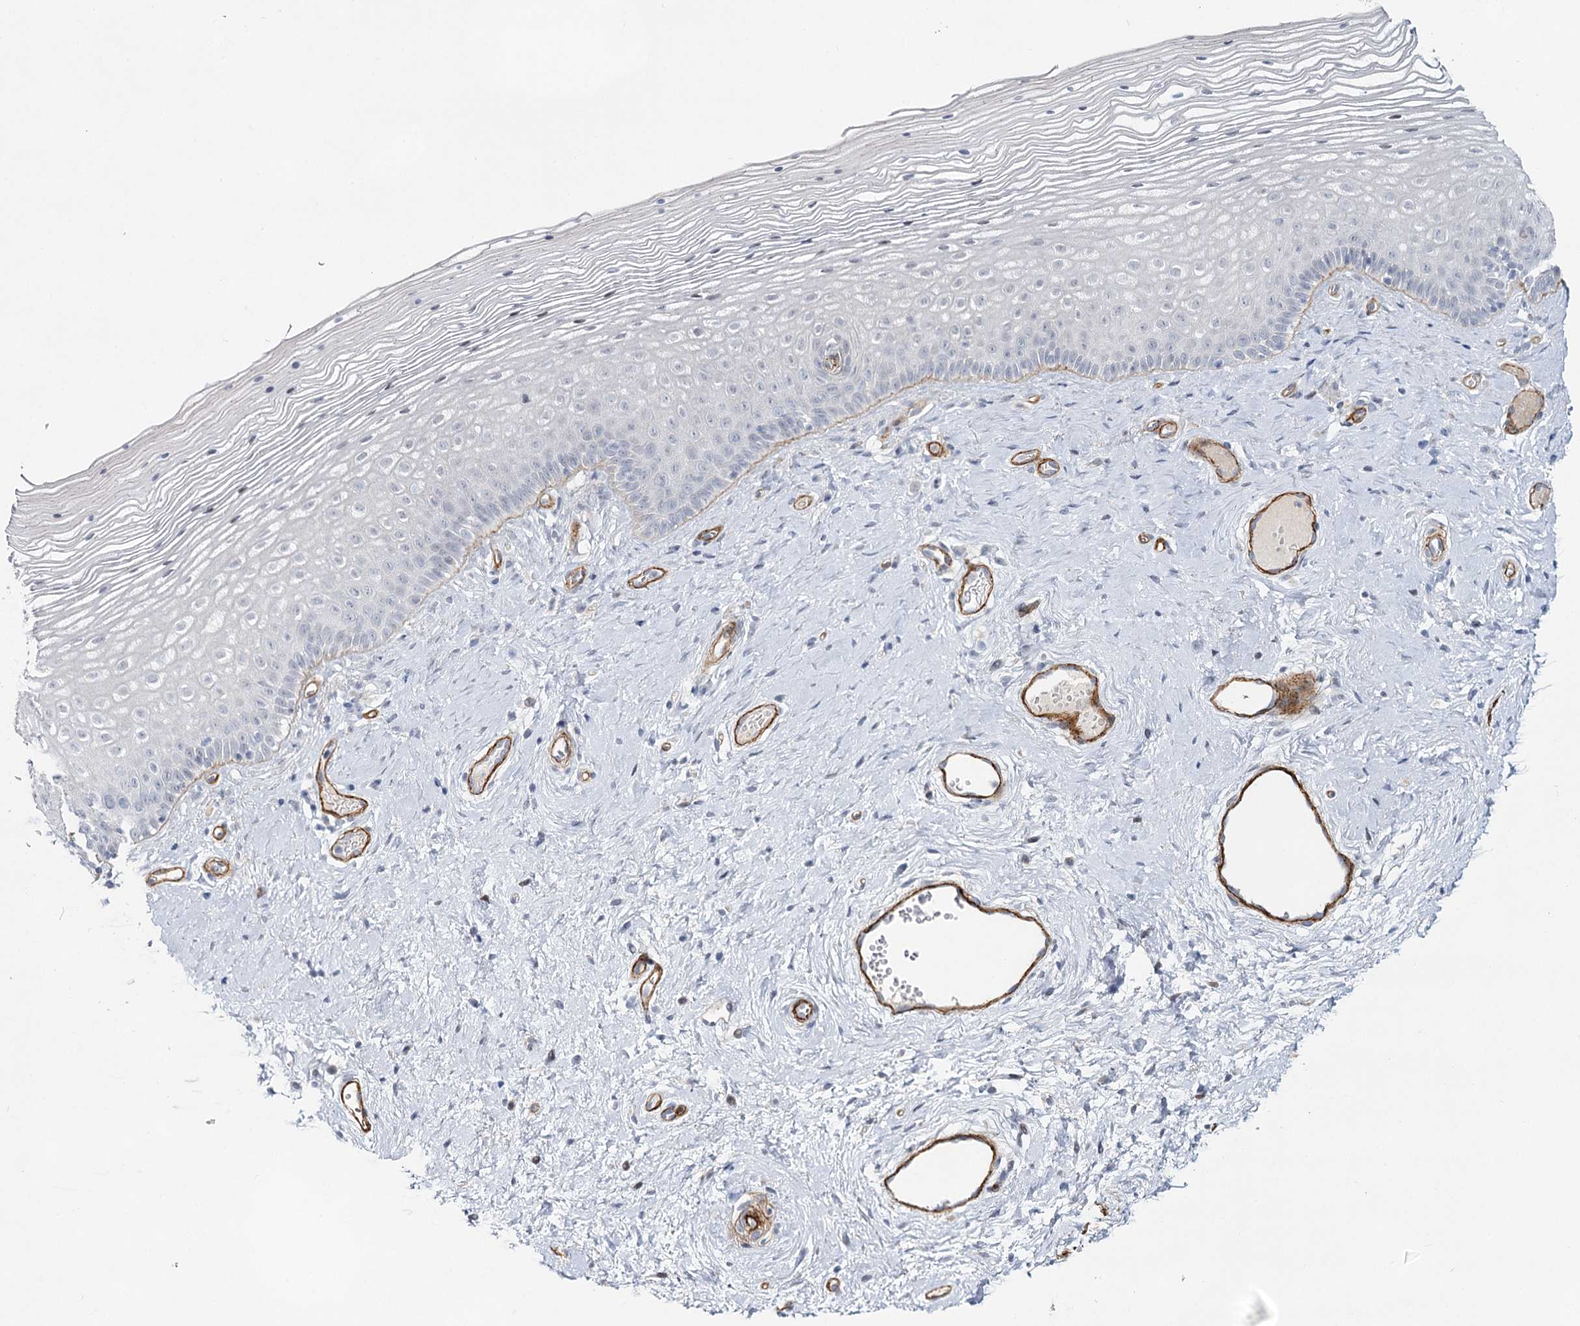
{"staining": {"intensity": "negative", "quantity": "none", "location": "none"}, "tissue": "vagina", "cell_type": "Squamous epithelial cells", "image_type": "normal", "snomed": [{"axis": "morphology", "description": "Normal tissue, NOS"}, {"axis": "topography", "description": "Vagina"}], "caption": "This is a image of IHC staining of benign vagina, which shows no expression in squamous epithelial cells.", "gene": "ATL2", "patient": {"sex": "female", "age": 46}}